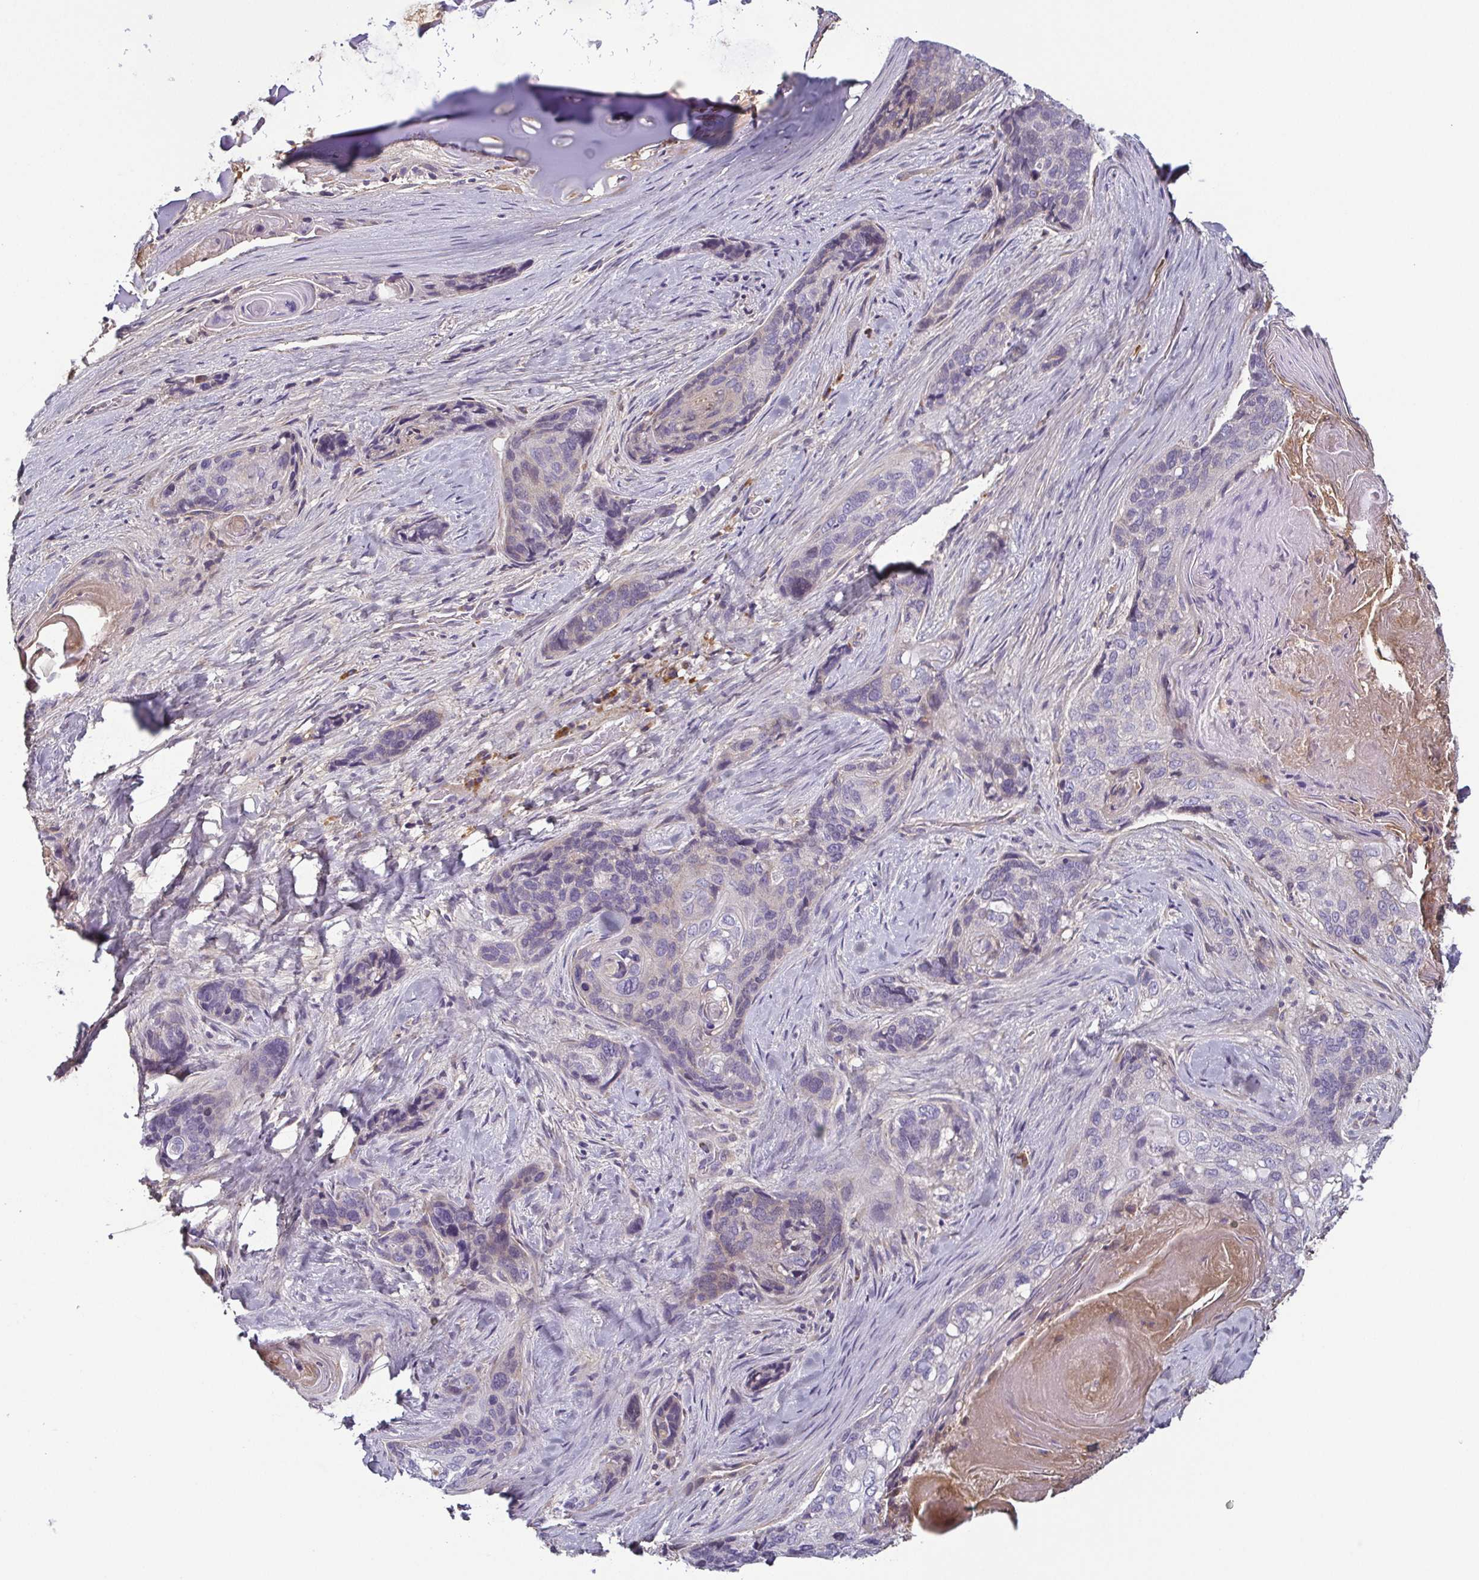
{"staining": {"intensity": "negative", "quantity": "none", "location": "none"}, "tissue": "lung cancer", "cell_type": "Tumor cells", "image_type": "cancer", "snomed": [{"axis": "morphology", "description": "Squamous cell carcinoma, NOS"}, {"axis": "morphology", "description": "Squamous cell carcinoma, metastatic, NOS"}, {"axis": "topography", "description": "Lymph node"}, {"axis": "topography", "description": "Lung"}], "caption": "High magnification brightfield microscopy of lung cancer (metastatic squamous cell carcinoma) stained with DAB (3,3'-diaminobenzidine) (brown) and counterstained with hematoxylin (blue): tumor cells show no significant staining. Nuclei are stained in blue.", "gene": "ECM1", "patient": {"sex": "male", "age": 41}}